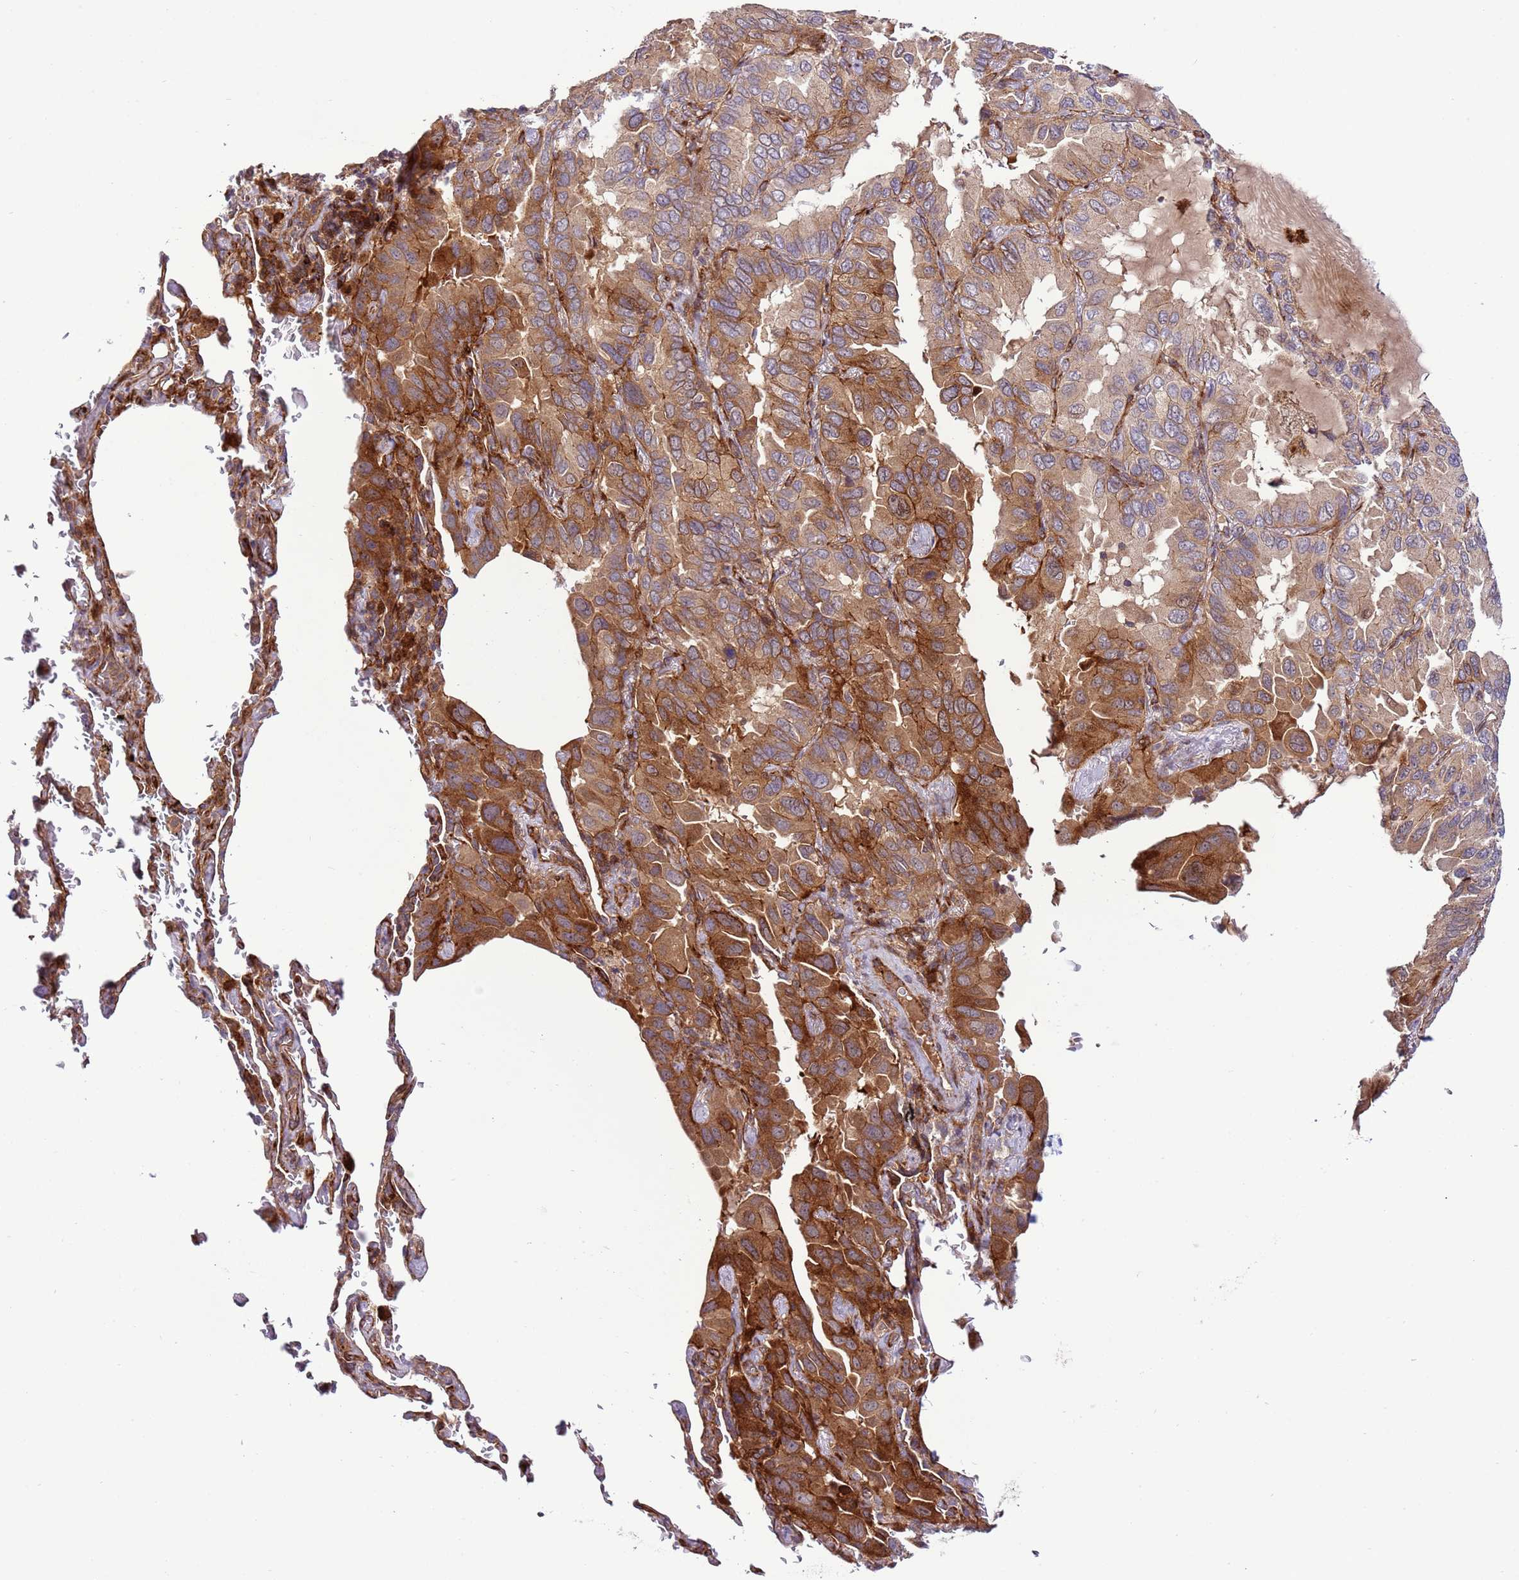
{"staining": {"intensity": "strong", "quantity": "25%-75%", "location": "cytoplasmic/membranous"}, "tissue": "lung cancer", "cell_type": "Tumor cells", "image_type": "cancer", "snomed": [{"axis": "morphology", "description": "Adenocarcinoma, NOS"}, {"axis": "topography", "description": "Lung"}], "caption": "Immunohistochemical staining of adenocarcinoma (lung) reveals strong cytoplasmic/membranous protein staining in approximately 25%-75% of tumor cells.", "gene": "ZNF624", "patient": {"sex": "male", "age": 64}}